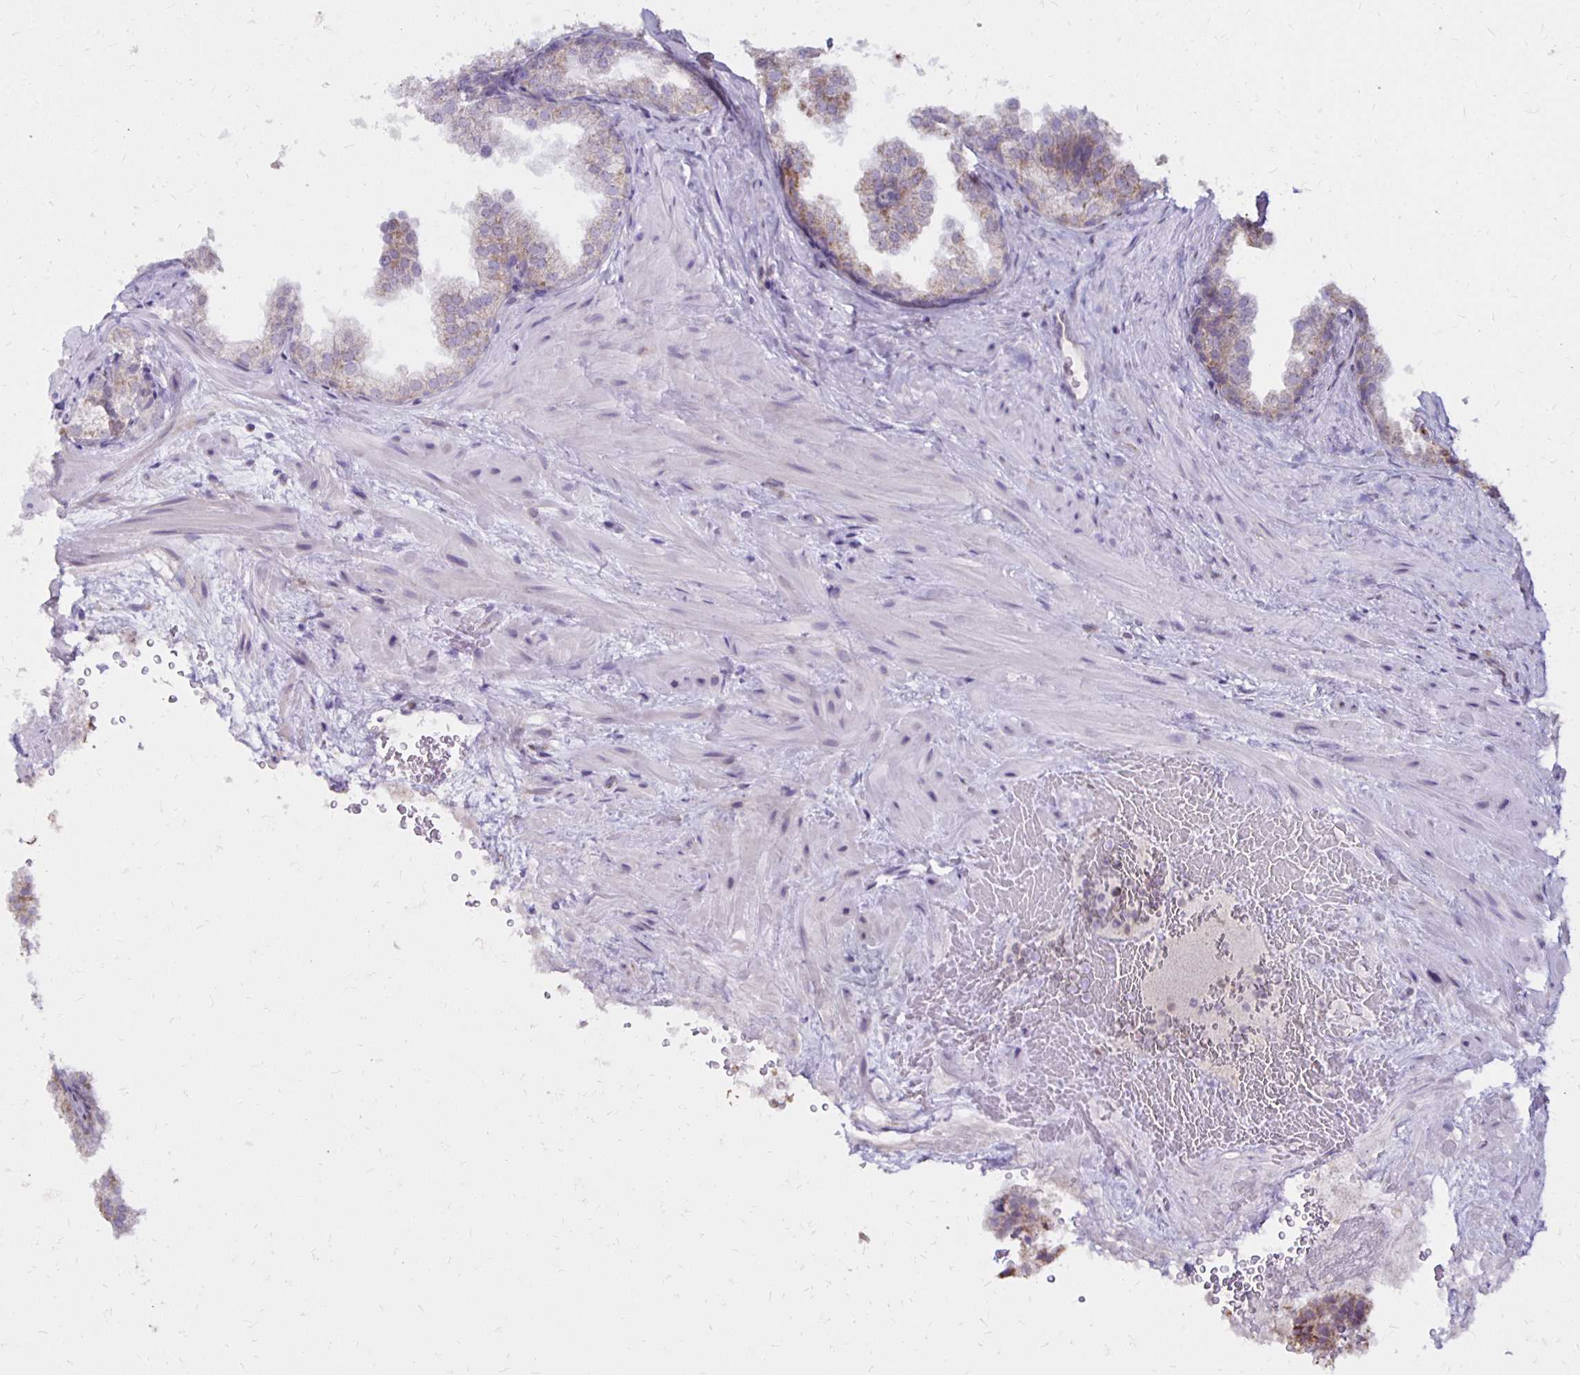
{"staining": {"intensity": "moderate", "quantity": "<25%", "location": "cytoplasmic/membranous"}, "tissue": "prostate", "cell_type": "Glandular cells", "image_type": "normal", "snomed": [{"axis": "morphology", "description": "Normal tissue, NOS"}, {"axis": "topography", "description": "Prostate"}], "caption": "Prostate stained with a brown dye exhibits moderate cytoplasmic/membranous positive expression in approximately <25% of glandular cells.", "gene": "IER3", "patient": {"sex": "male", "age": 37}}